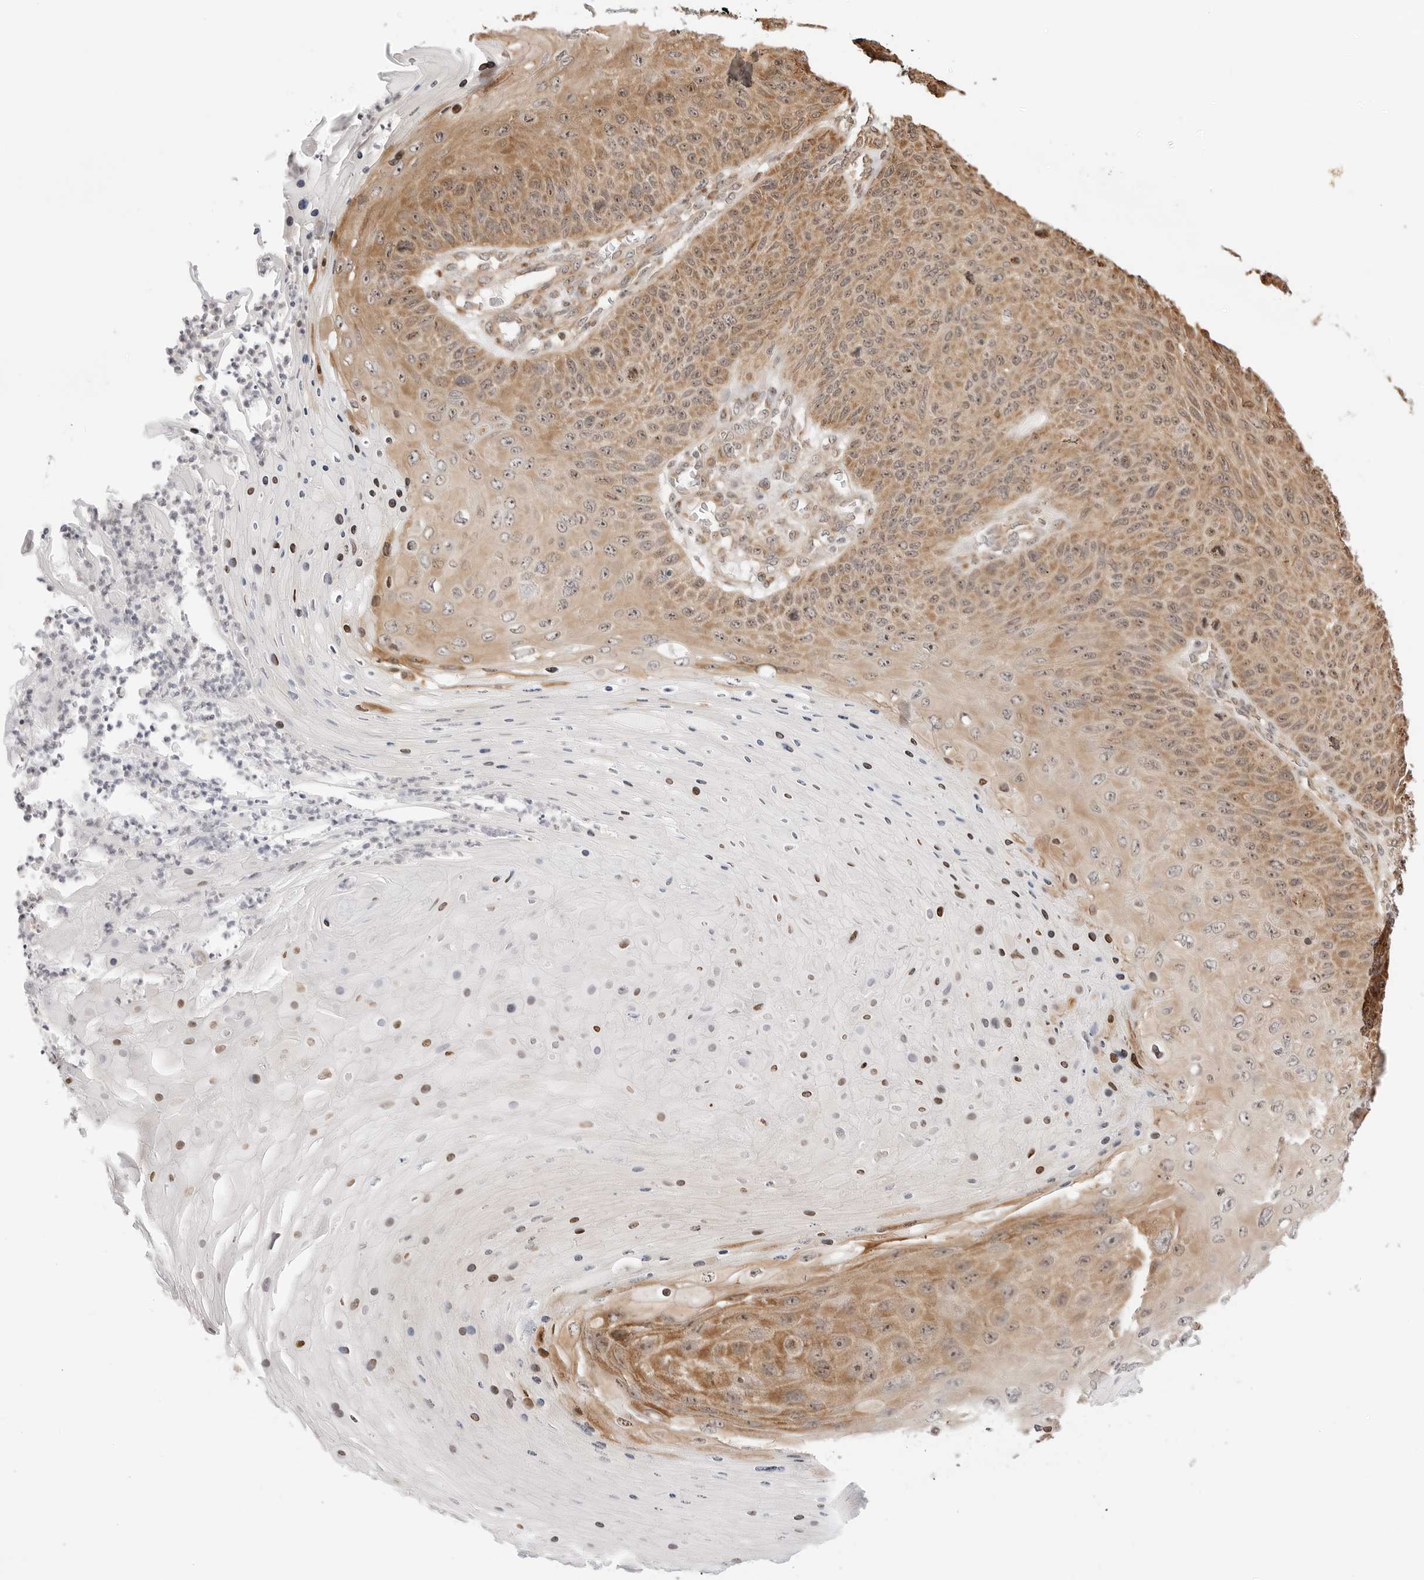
{"staining": {"intensity": "moderate", "quantity": ">75%", "location": "cytoplasmic/membranous,nuclear"}, "tissue": "skin cancer", "cell_type": "Tumor cells", "image_type": "cancer", "snomed": [{"axis": "morphology", "description": "Squamous cell carcinoma, NOS"}, {"axis": "topography", "description": "Skin"}], "caption": "A brown stain labels moderate cytoplasmic/membranous and nuclear expression of a protein in skin squamous cell carcinoma tumor cells.", "gene": "FKBP14", "patient": {"sex": "female", "age": 88}}